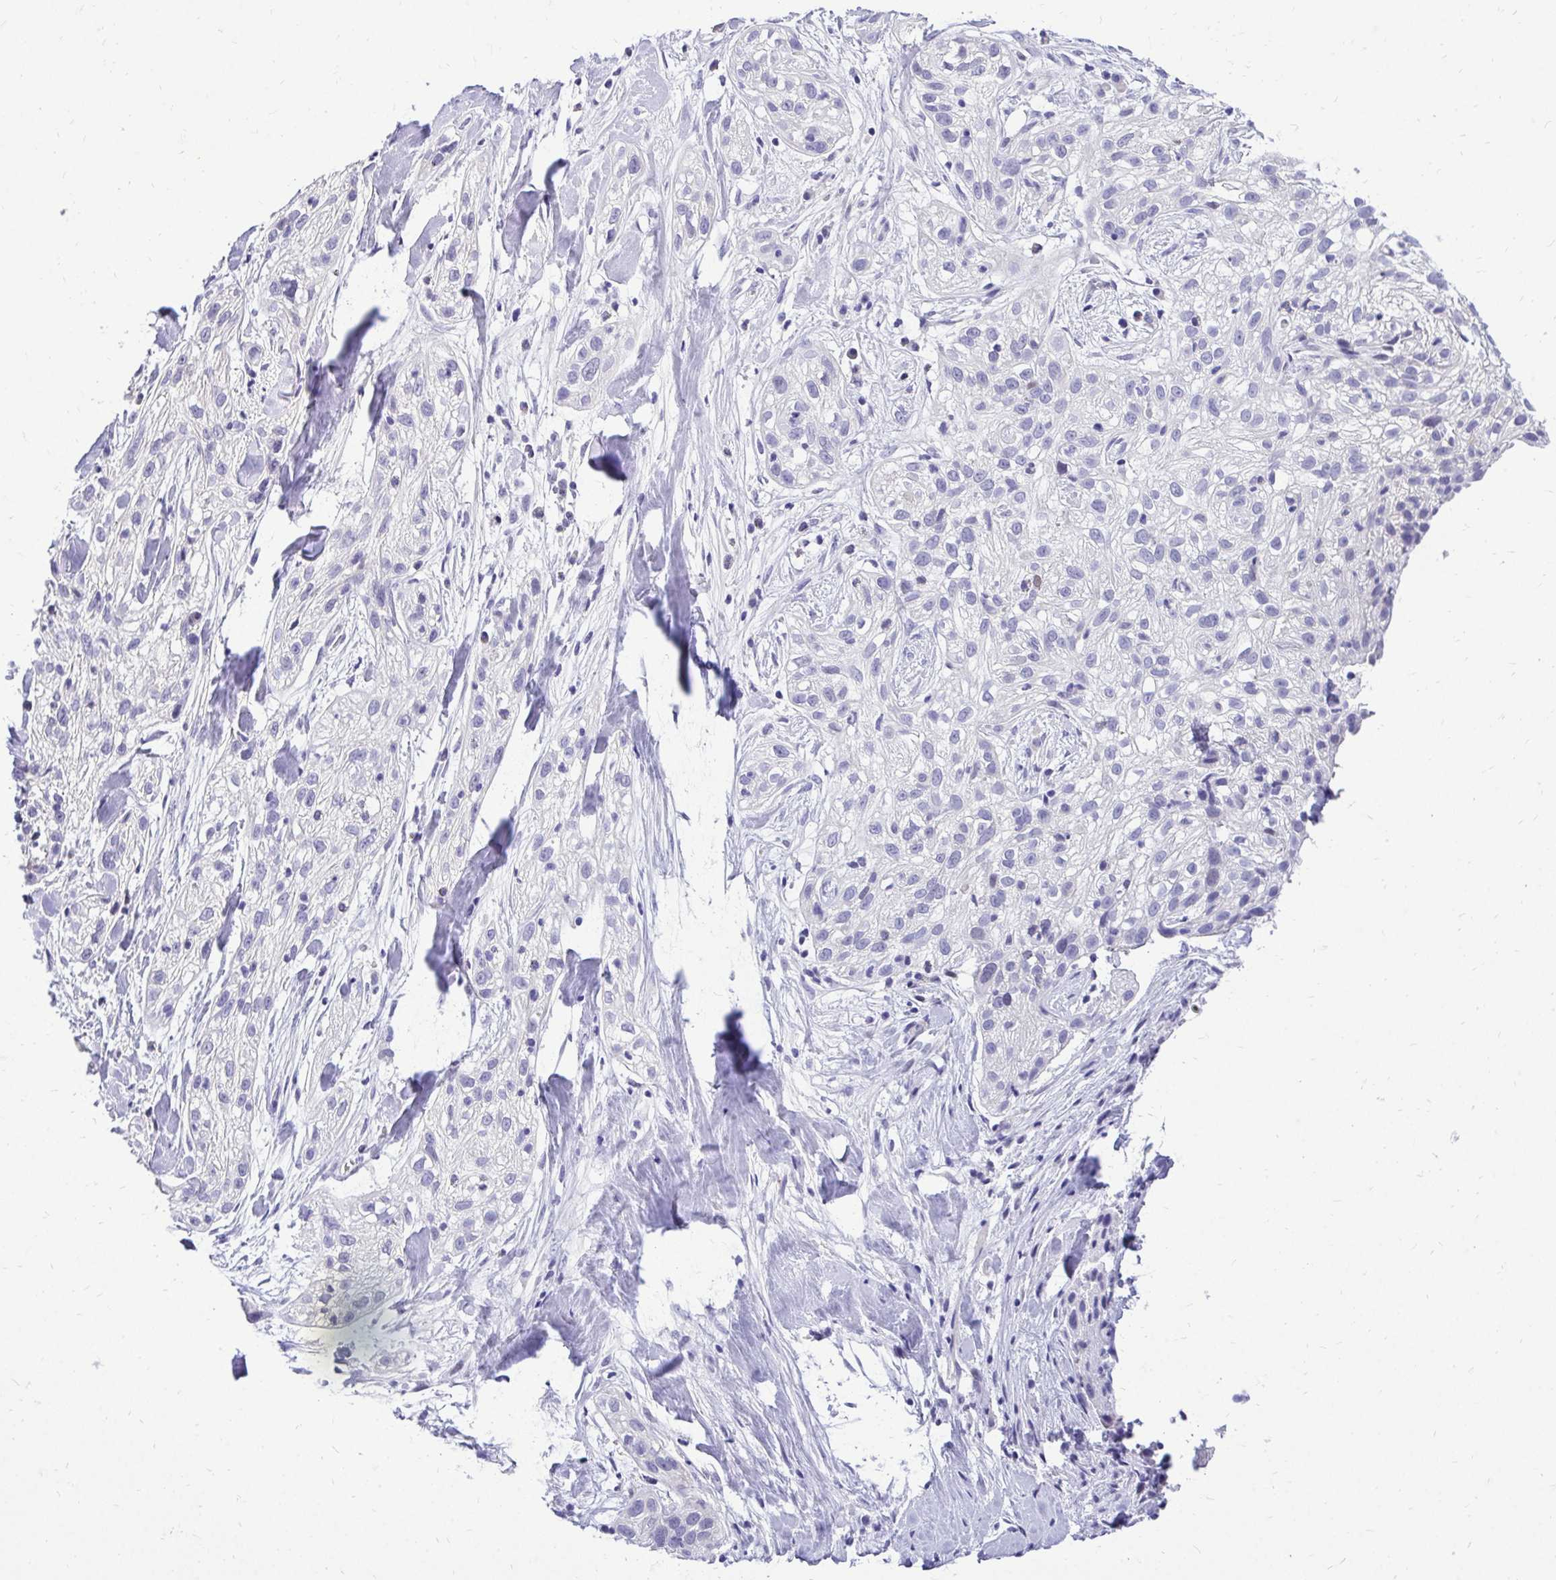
{"staining": {"intensity": "negative", "quantity": "none", "location": "none"}, "tissue": "skin cancer", "cell_type": "Tumor cells", "image_type": "cancer", "snomed": [{"axis": "morphology", "description": "Squamous cell carcinoma, NOS"}, {"axis": "topography", "description": "Skin"}], "caption": "Protein analysis of skin squamous cell carcinoma reveals no significant expression in tumor cells.", "gene": "ZSWIM9", "patient": {"sex": "male", "age": 82}}